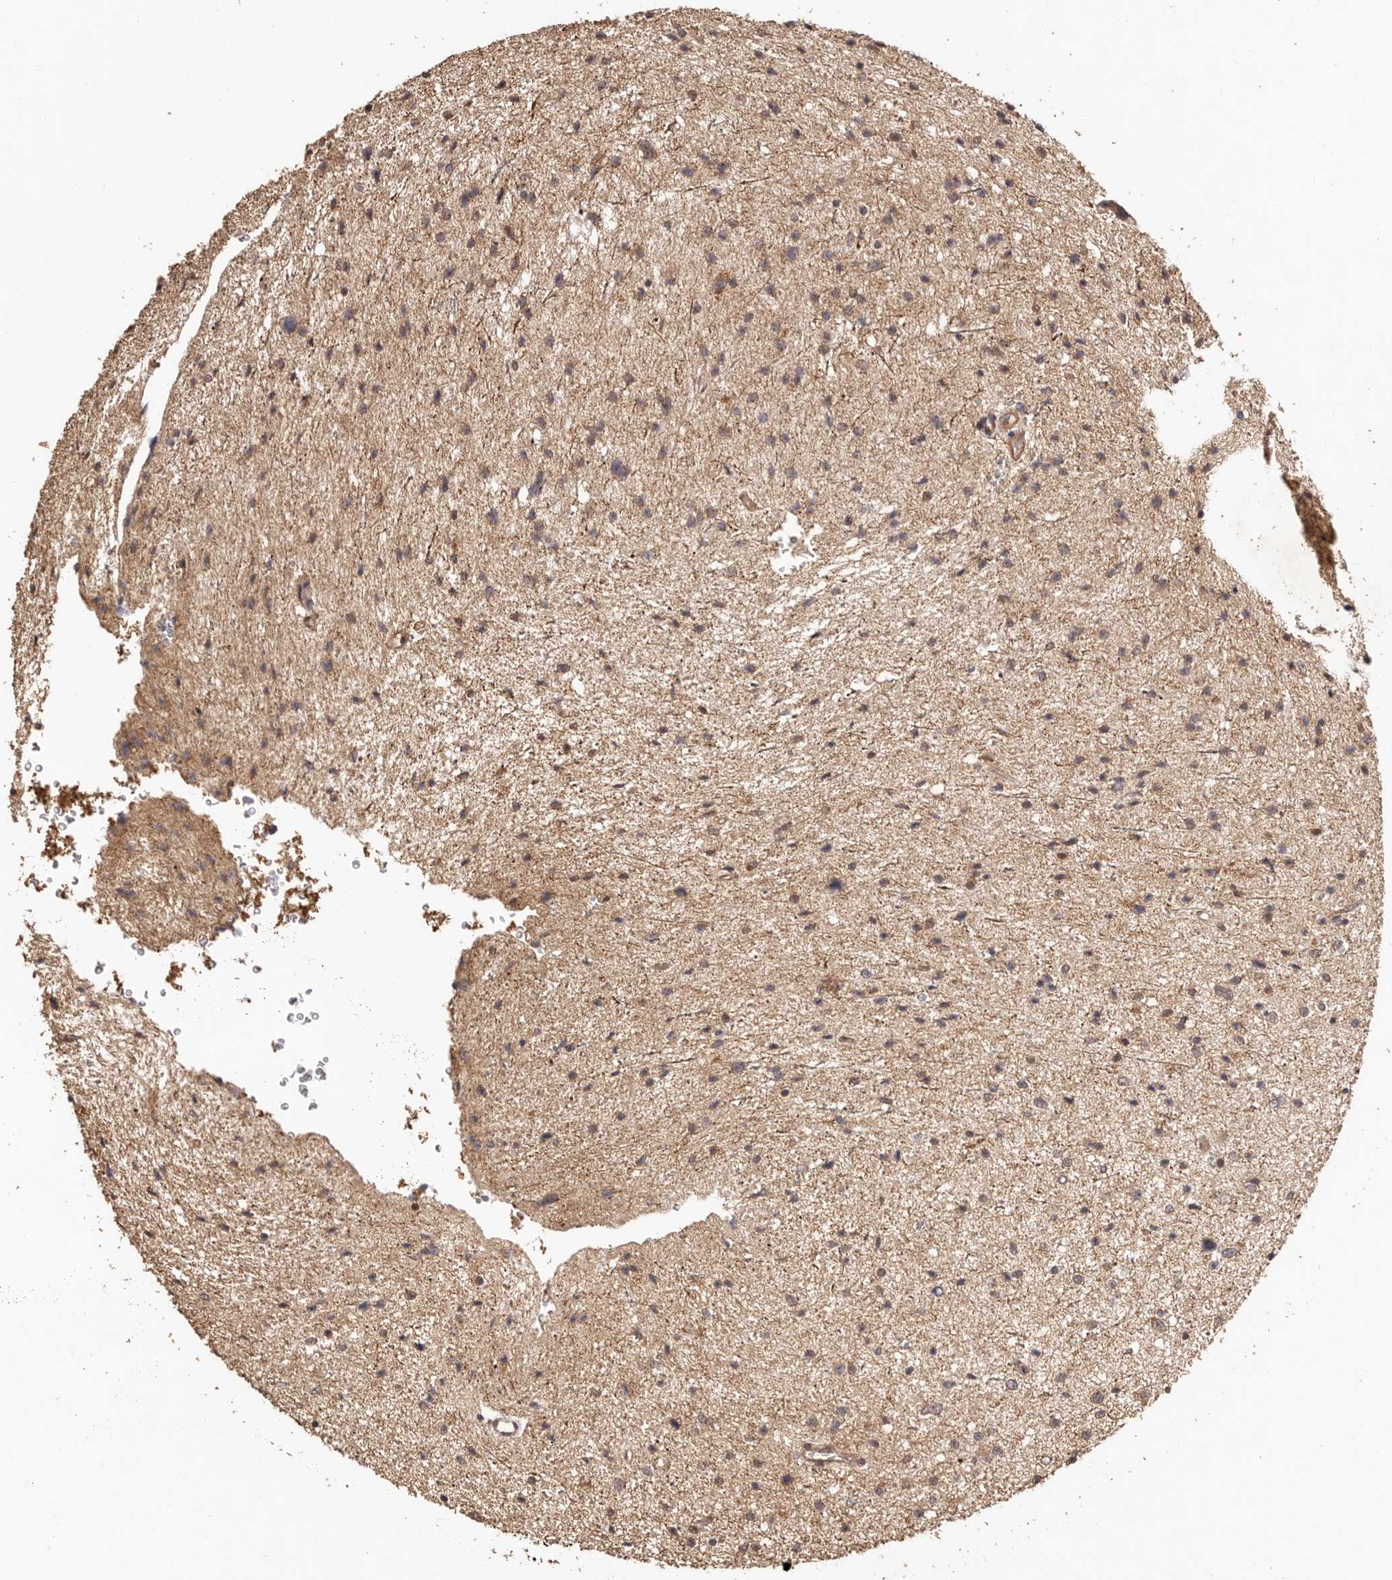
{"staining": {"intensity": "weak", "quantity": ">75%", "location": "cytoplasmic/membranous"}, "tissue": "glioma", "cell_type": "Tumor cells", "image_type": "cancer", "snomed": [{"axis": "morphology", "description": "Glioma, malignant, Low grade"}, {"axis": "topography", "description": "Brain"}], "caption": "Protein analysis of glioma tissue displays weak cytoplasmic/membranous expression in approximately >75% of tumor cells.", "gene": "UBR2", "patient": {"sex": "female", "age": 37}}